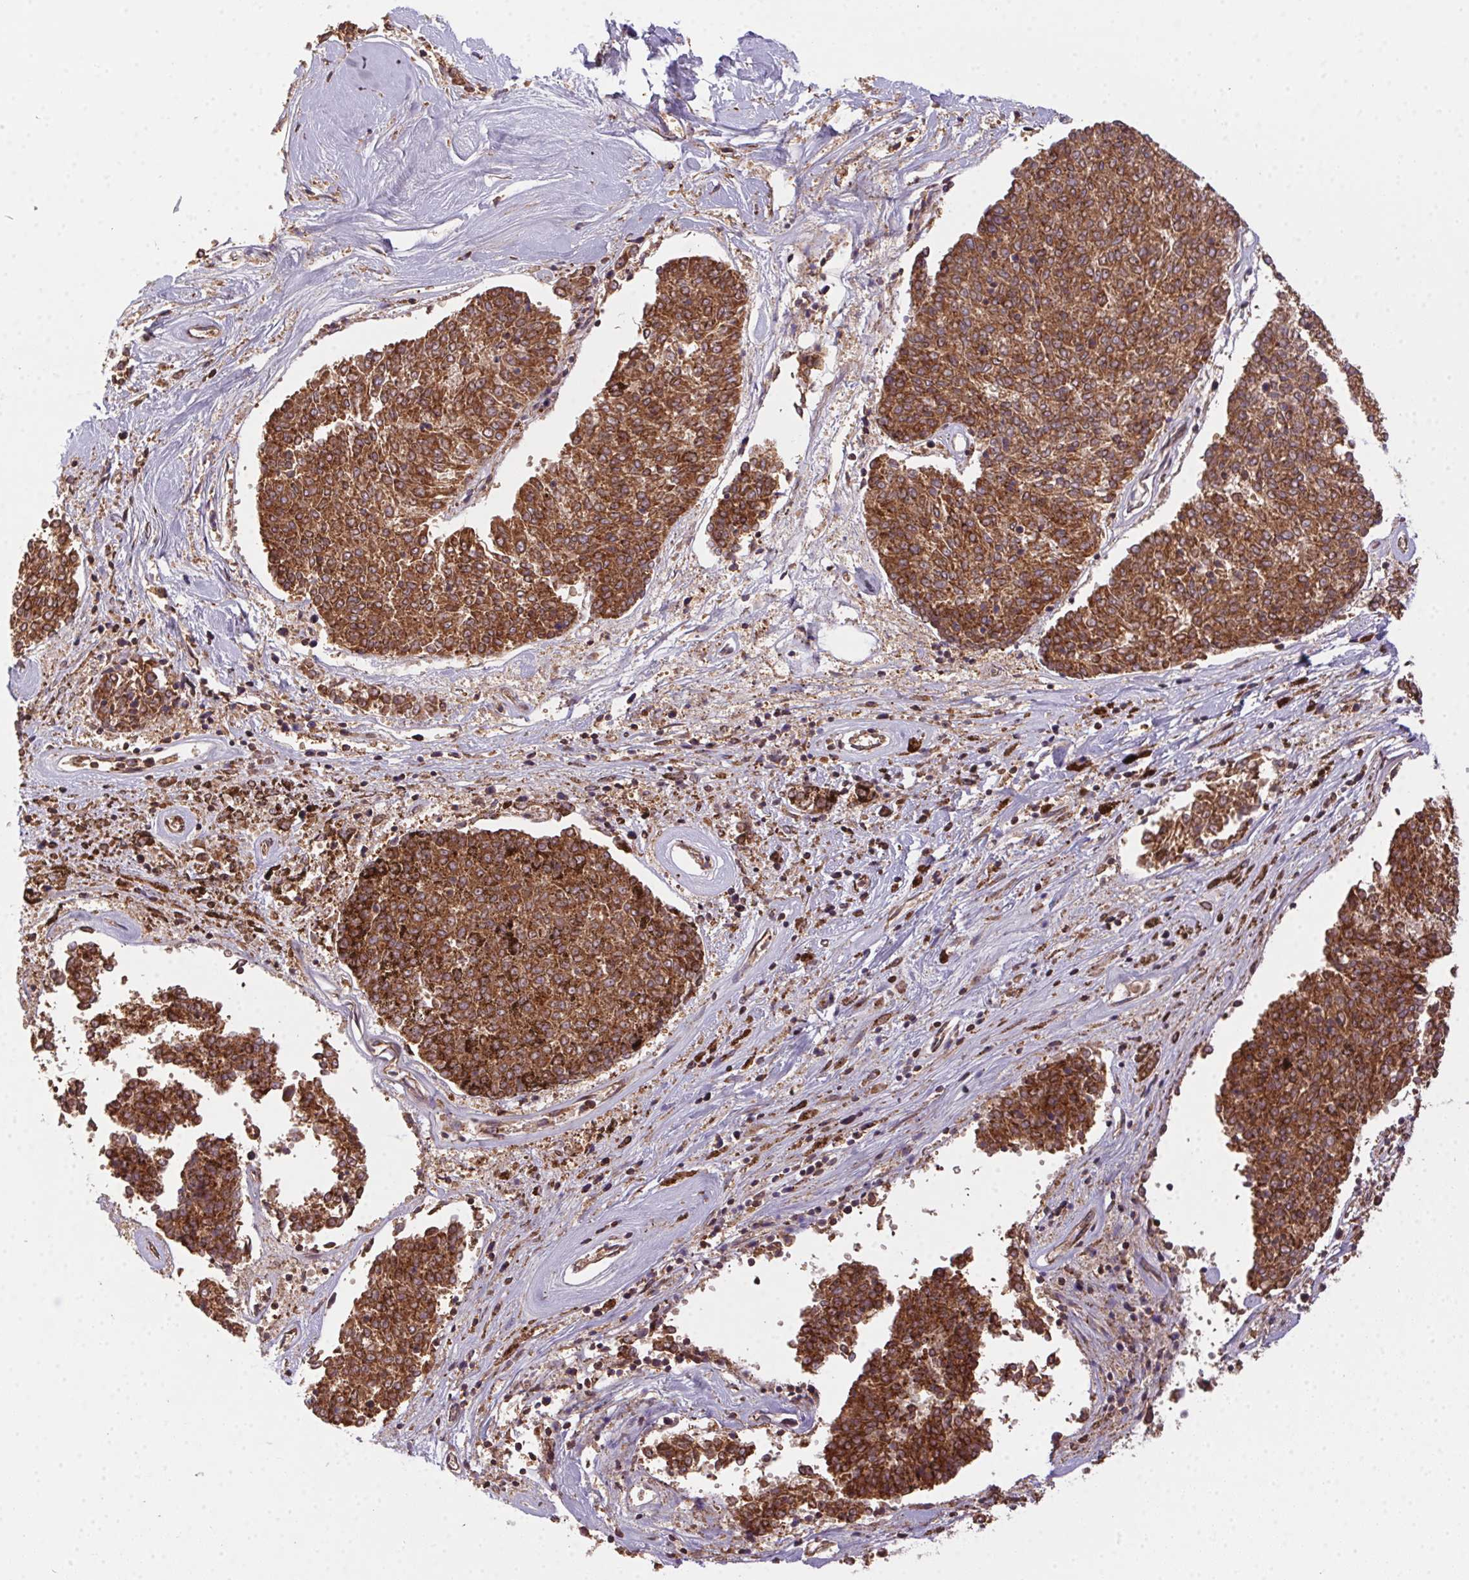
{"staining": {"intensity": "strong", "quantity": ">75%", "location": "cytoplasmic/membranous"}, "tissue": "melanoma", "cell_type": "Tumor cells", "image_type": "cancer", "snomed": [{"axis": "morphology", "description": "Malignant melanoma, NOS"}, {"axis": "topography", "description": "Skin"}], "caption": "Immunohistochemical staining of human malignant melanoma demonstrates high levels of strong cytoplasmic/membranous protein positivity in approximately >75% of tumor cells. The staining was performed using DAB, with brown indicating positive protein expression. Nuclei are stained blue with hematoxylin.", "gene": "MEX3D", "patient": {"sex": "female", "age": 72}}